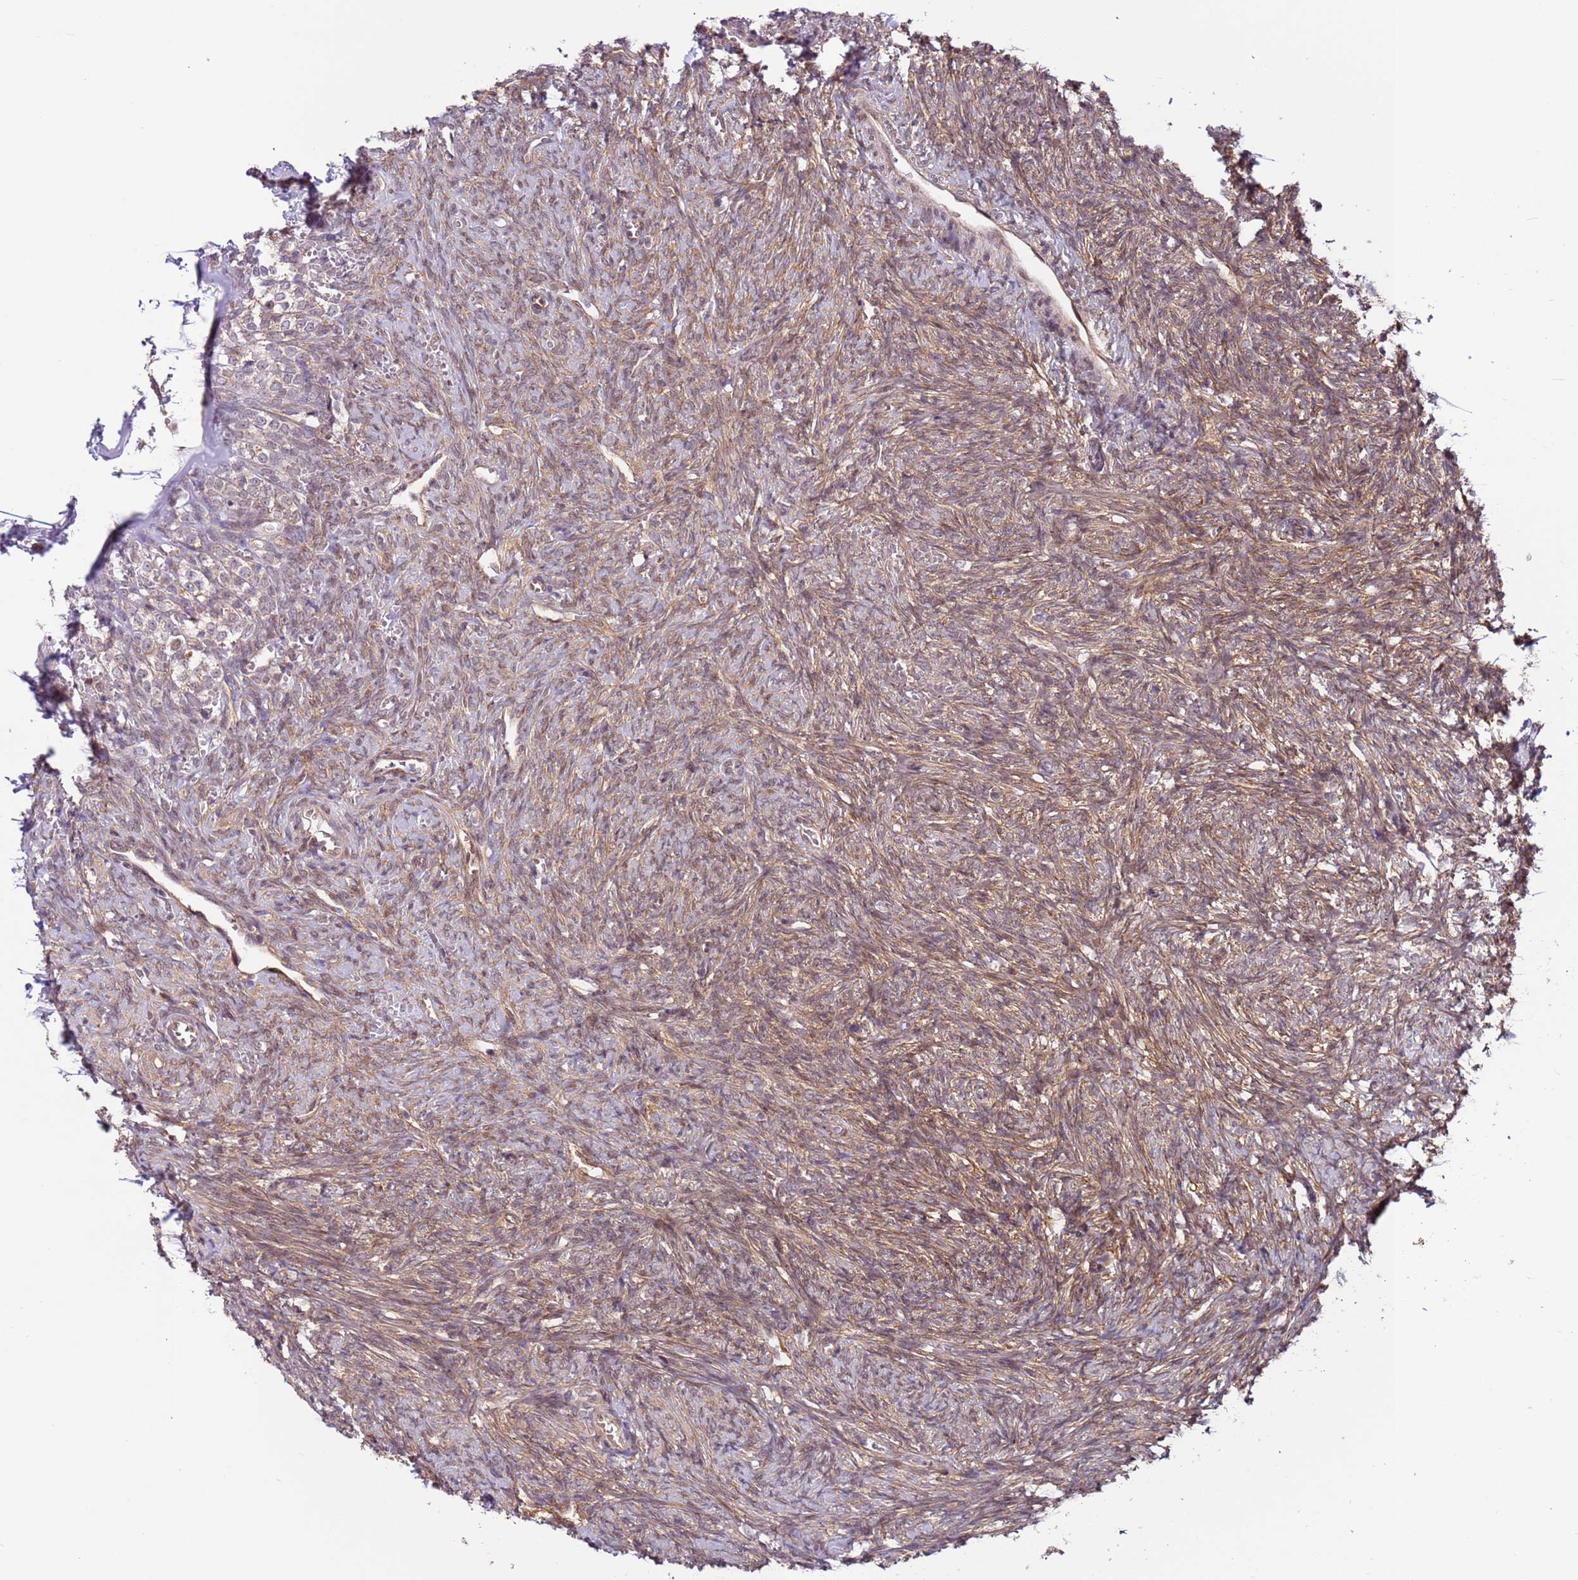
{"staining": {"intensity": "weak", "quantity": "25%-75%", "location": "cytoplasmic/membranous"}, "tissue": "ovary", "cell_type": "Ovarian stroma cells", "image_type": "normal", "snomed": [{"axis": "morphology", "description": "Normal tissue, NOS"}, {"axis": "topography", "description": "Ovary"}], "caption": "Immunohistochemical staining of benign human ovary exhibits low levels of weak cytoplasmic/membranous positivity in approximately 25%-75% of ovarian stroma cells.", "gene": "DCAF4", "patient": {"sex": "female", "age": 41}}